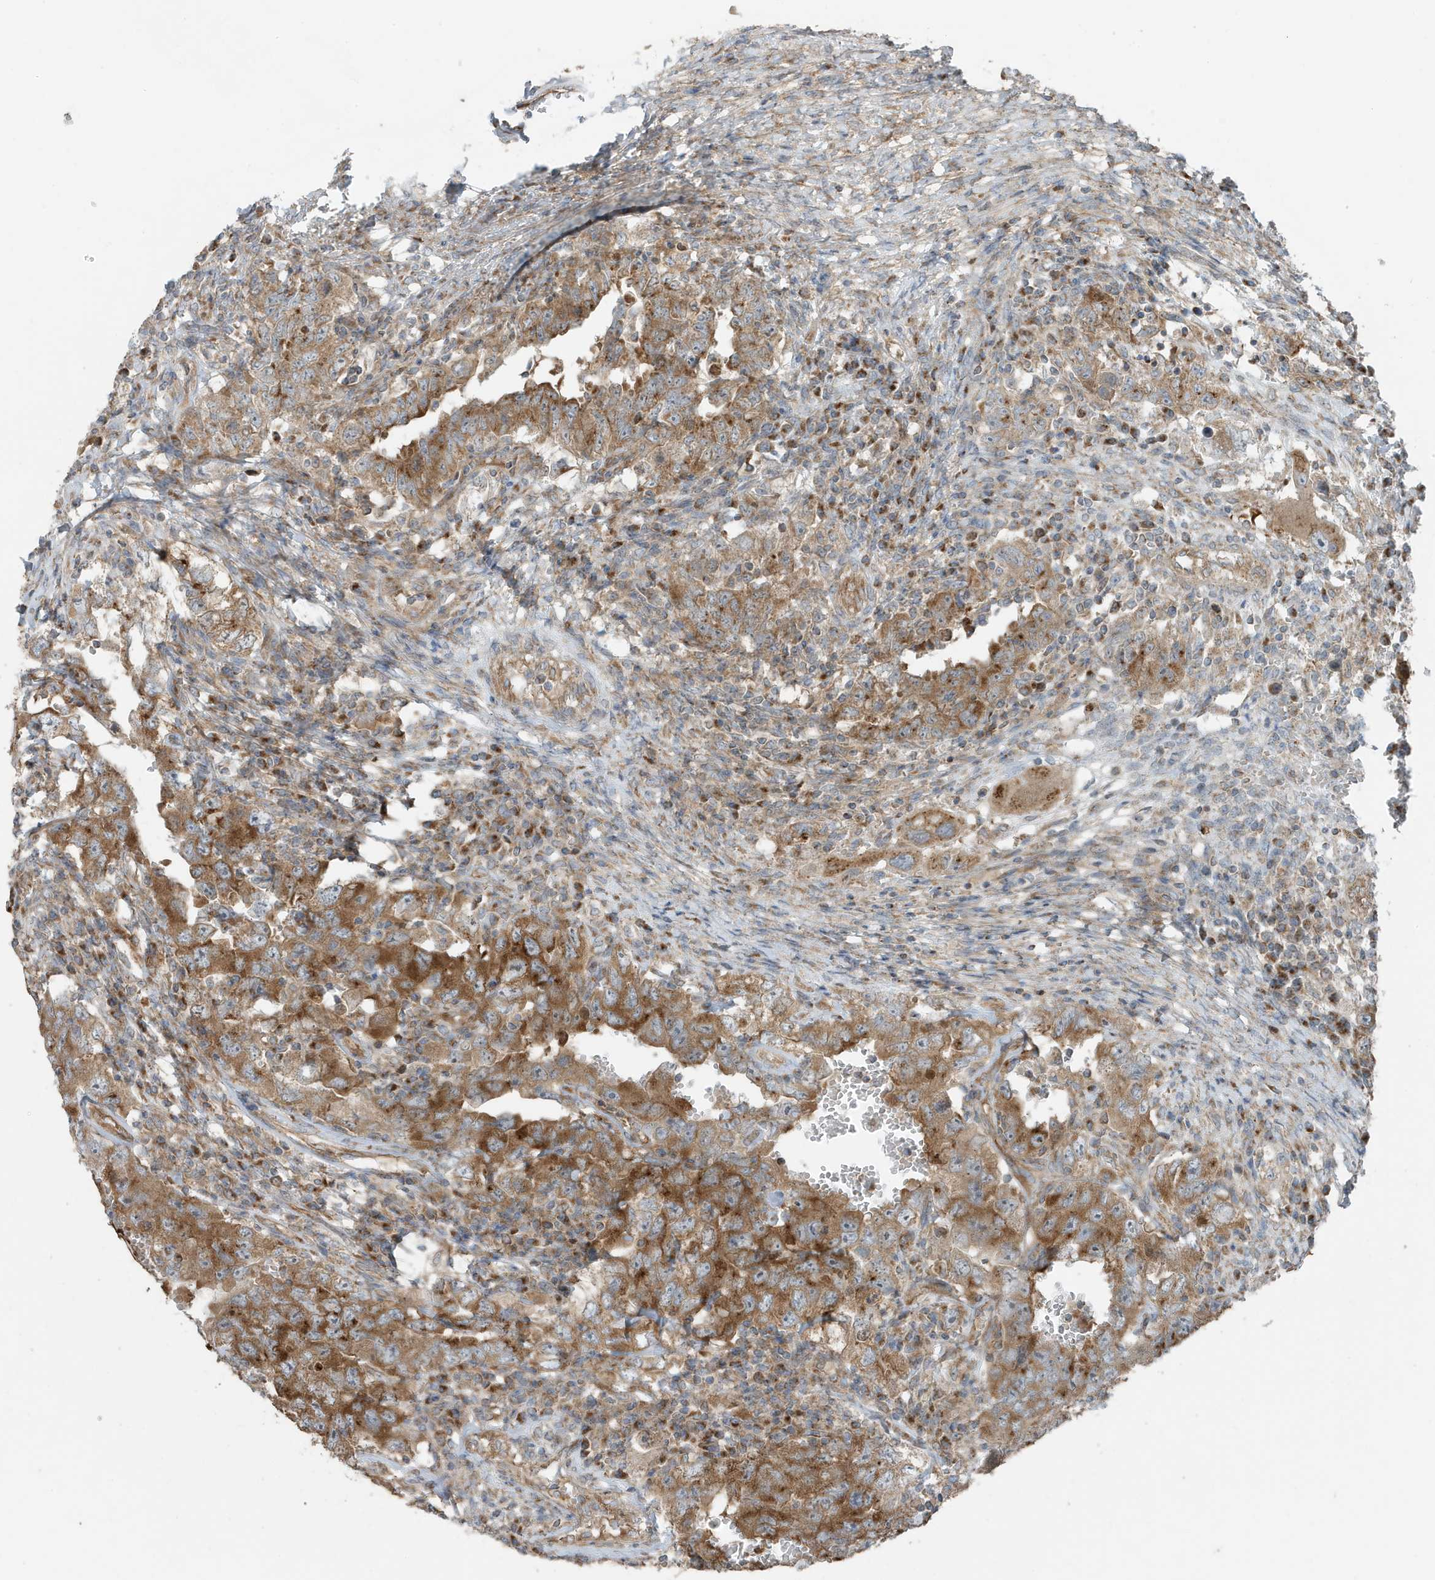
{"staining": {"intensity": "moderate", "quantity": ">75%", "location": "cytoplasmic/membranous"}, "tissue": "testis cancer", "cell_type": "Tumor cells", "image_type": "cancer", "snomed": [{"axis": "morphology", "description": "Carcinoma, Embryonal, NOS"}, {"axis": "topography", "description": "Testis"}], "caption": "Tumor cells show moderate cytoplasmic/membranous staining in approximately >75% of cells in testis cancer. (Stains: DAB (3,3'-diaminobenzidine) in brown, nuclei in blue, Microscopy: brightfield microscopy at high magnification).", "gene": "GOLGA4", "patient": {"sex": "male", "age": 26}}